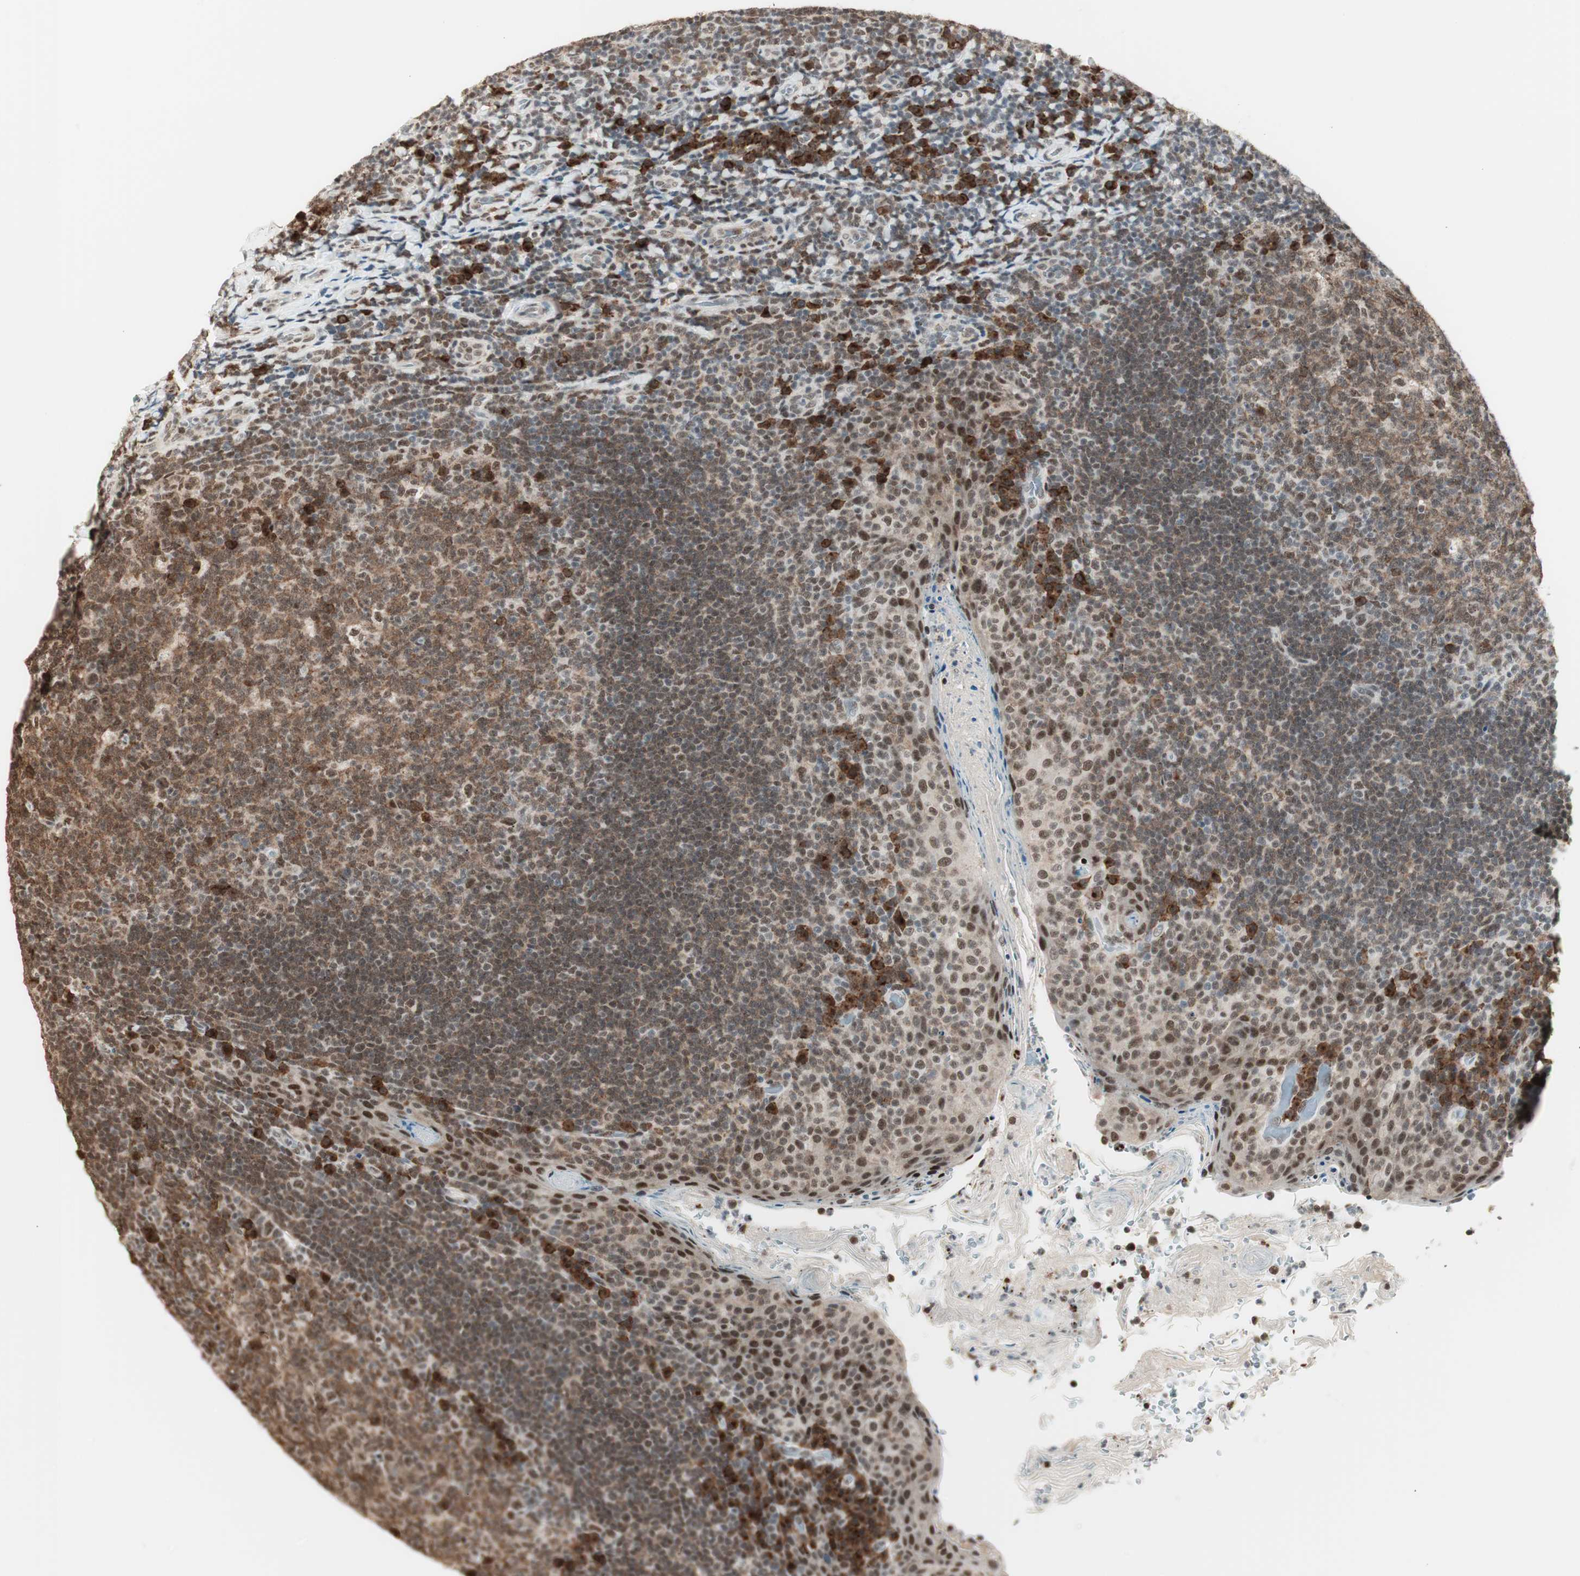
{"staining": {"intensity": "moderate", "quantity": ">75%", "location": "cytoplasmic/membranous"}, "tissue": "tonsil", "cell_type": "Germinal center cells", "image_type": "normal", "snomed": [{"axis": "morphology", "description": "Normal tissue, NOS"}, {"axis": "topography", "description": "Tonsil"}], "caption": "Immunohistochemistry (IHC) (DAB (3,3'-diaminobenzidine)) staining of normal human tonsil demonstrates moderate cytoplasmic/membranous protein positivity in approximately >75% of germinal center cells. Using DAB (brown) and hematoxylin (blue) stains, captured at high magnification using brightfield microscopy.", "gene": "SMARCE1", "patient": {"sex": "male", "age": 17}}